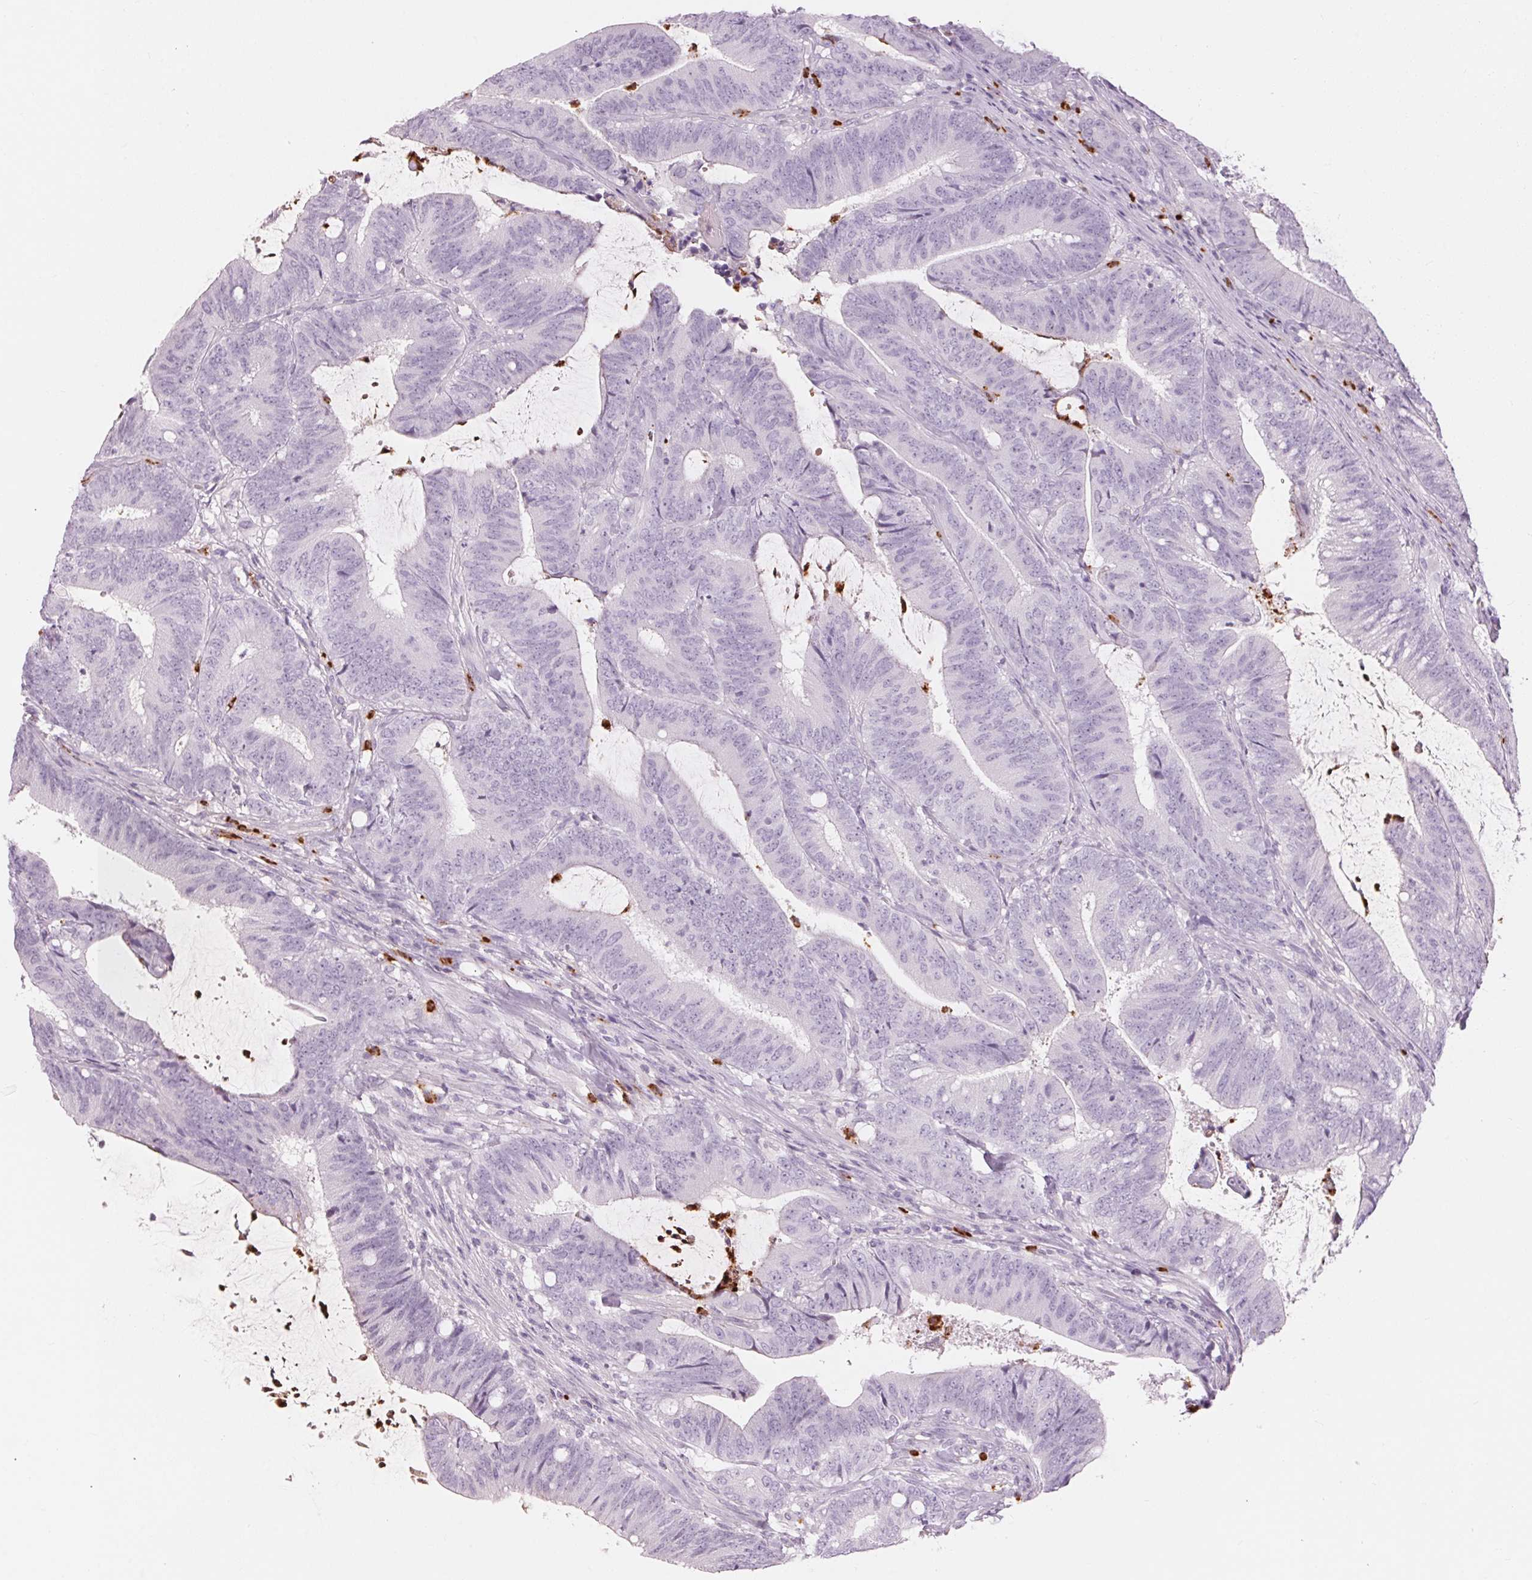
{"staining": {"intensity": "negative", "quantity": "none", "location": "none"}, "tissue": "colorectal cancer", "cell_type": "Tumor cells", "image_type": "cancer", "snomed": [{"axis": "morphology", "description": "Adenocarcinoma, NOS"}, {"axis": "topography", "description": "Colon"}], "caption": "Immunohistochemistry image of neoplastic tissue: human colorectal adenocarcinoma stained with DAB (3,3'-diaminobenzidine) exhibits no significant protein staining in tumor cells.", "gene": "KLK7", "patient": {"sex": "female", "age": 43}}